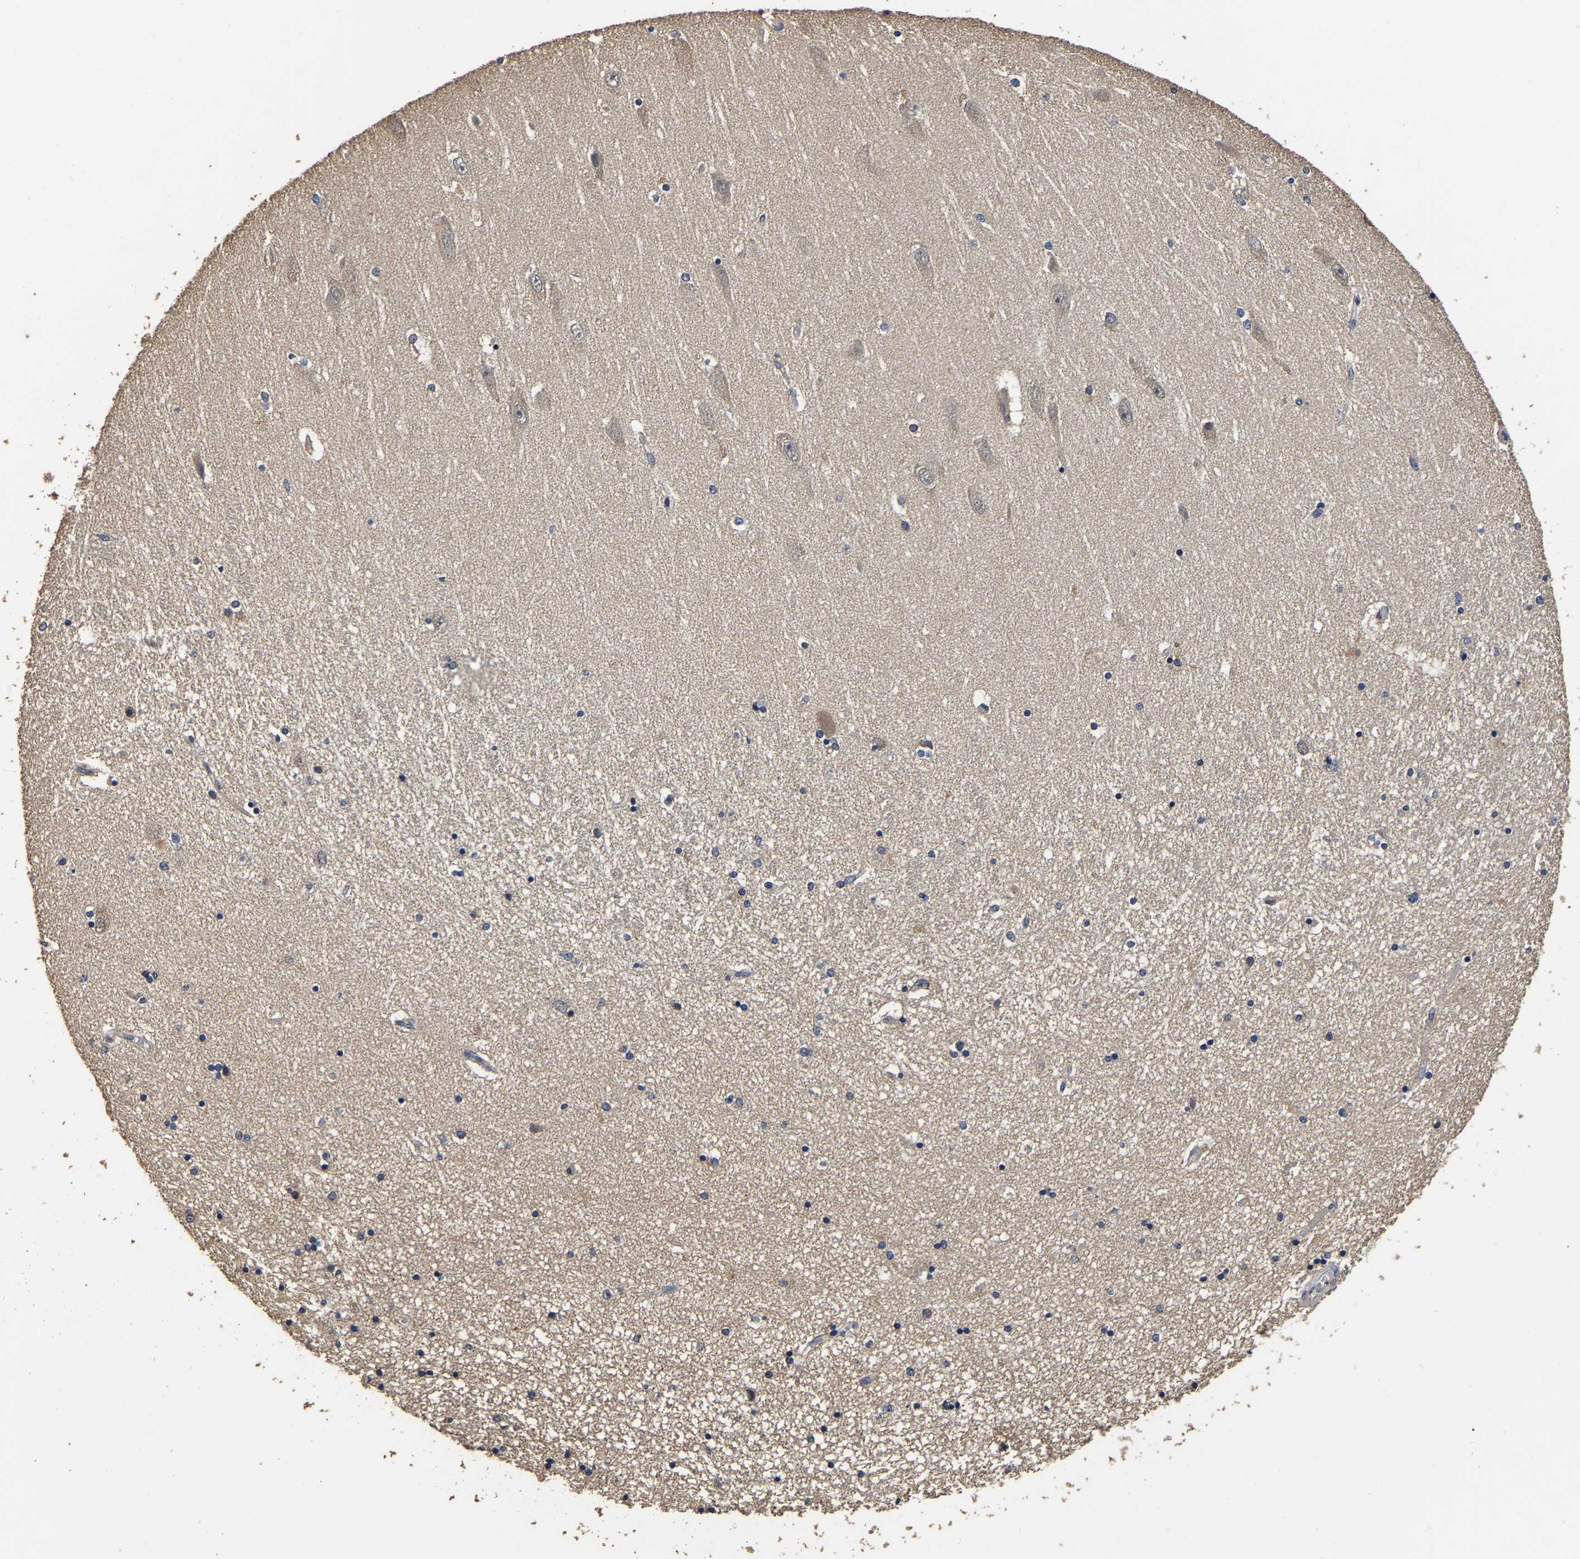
{"staining": {"intensity": "weak", "quantity": "<25%", "location": "cytoplasmic/membranous"}, "tissue": "hippocampus", "cell_type": "Glial cells", "image_type": "normal", "snomed": [{"axis": "morphology", "description": "Normal tissue, NOS"}, {"axis": "topography", "description": "Hippocampus"}], "caption": "This micrograph is of normal hippocampus stained with immunohistochemistry (IHC) to label a protein in brown with the nuclei are counter-stained blue. There is no expression in glial cells. (Stains: DAB (3,3'-diaminobenzidine) immunohistochemistry with hematoxylin counter stain, Microscopy: brightfield microscopy at high magnification).", "gene": "STK32C", "patient": {"sex": "female", "age": 54}}